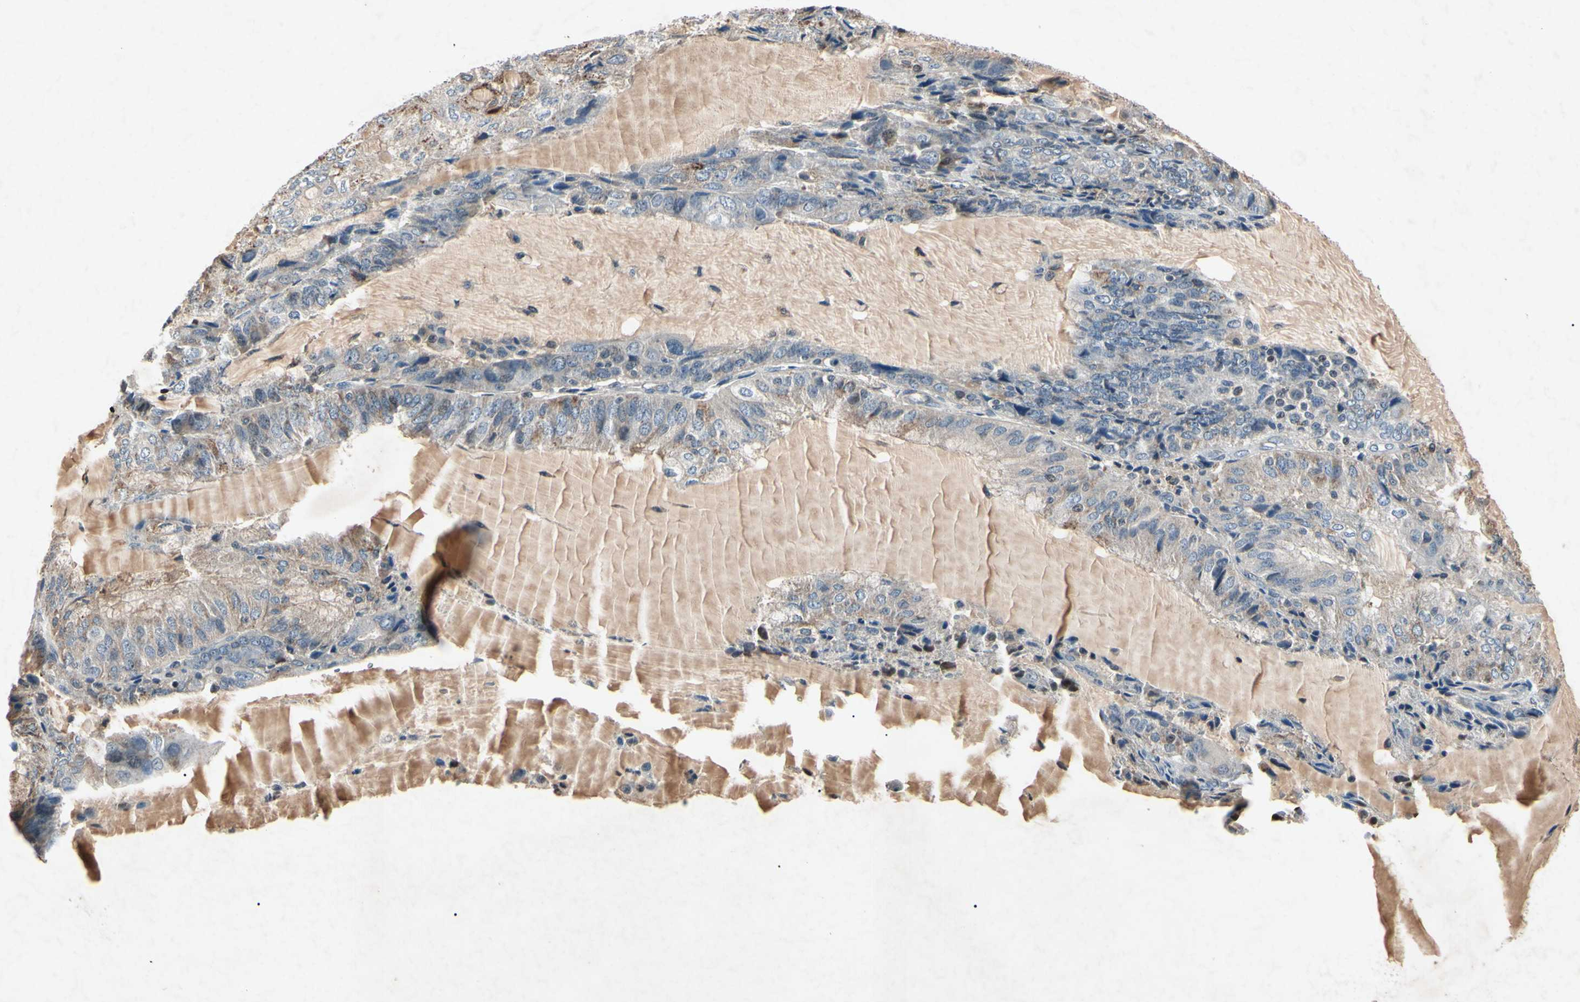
{"staining": {"intensity": "negative", "quantity": "none", "location": "none"}, "tissue": "endometrial cancer", "cell_type": "Tumor cells", "image_type": "cancer", "snomed": [{"axis": "morphology", "description": "Adenocarcinoma, NOS"}, {"axis": "topography", "description": "Endometrium"}], "caption": "Tumor cells show no significant protein expression in endometrial cancer (adenocarcinoma). (Brightfield microscopy of DAB (3,3'-diaminobenzidine) IHC at high magnification).", "gene": "AEBP1", "patient": {"sex": "female", "age": 81}}